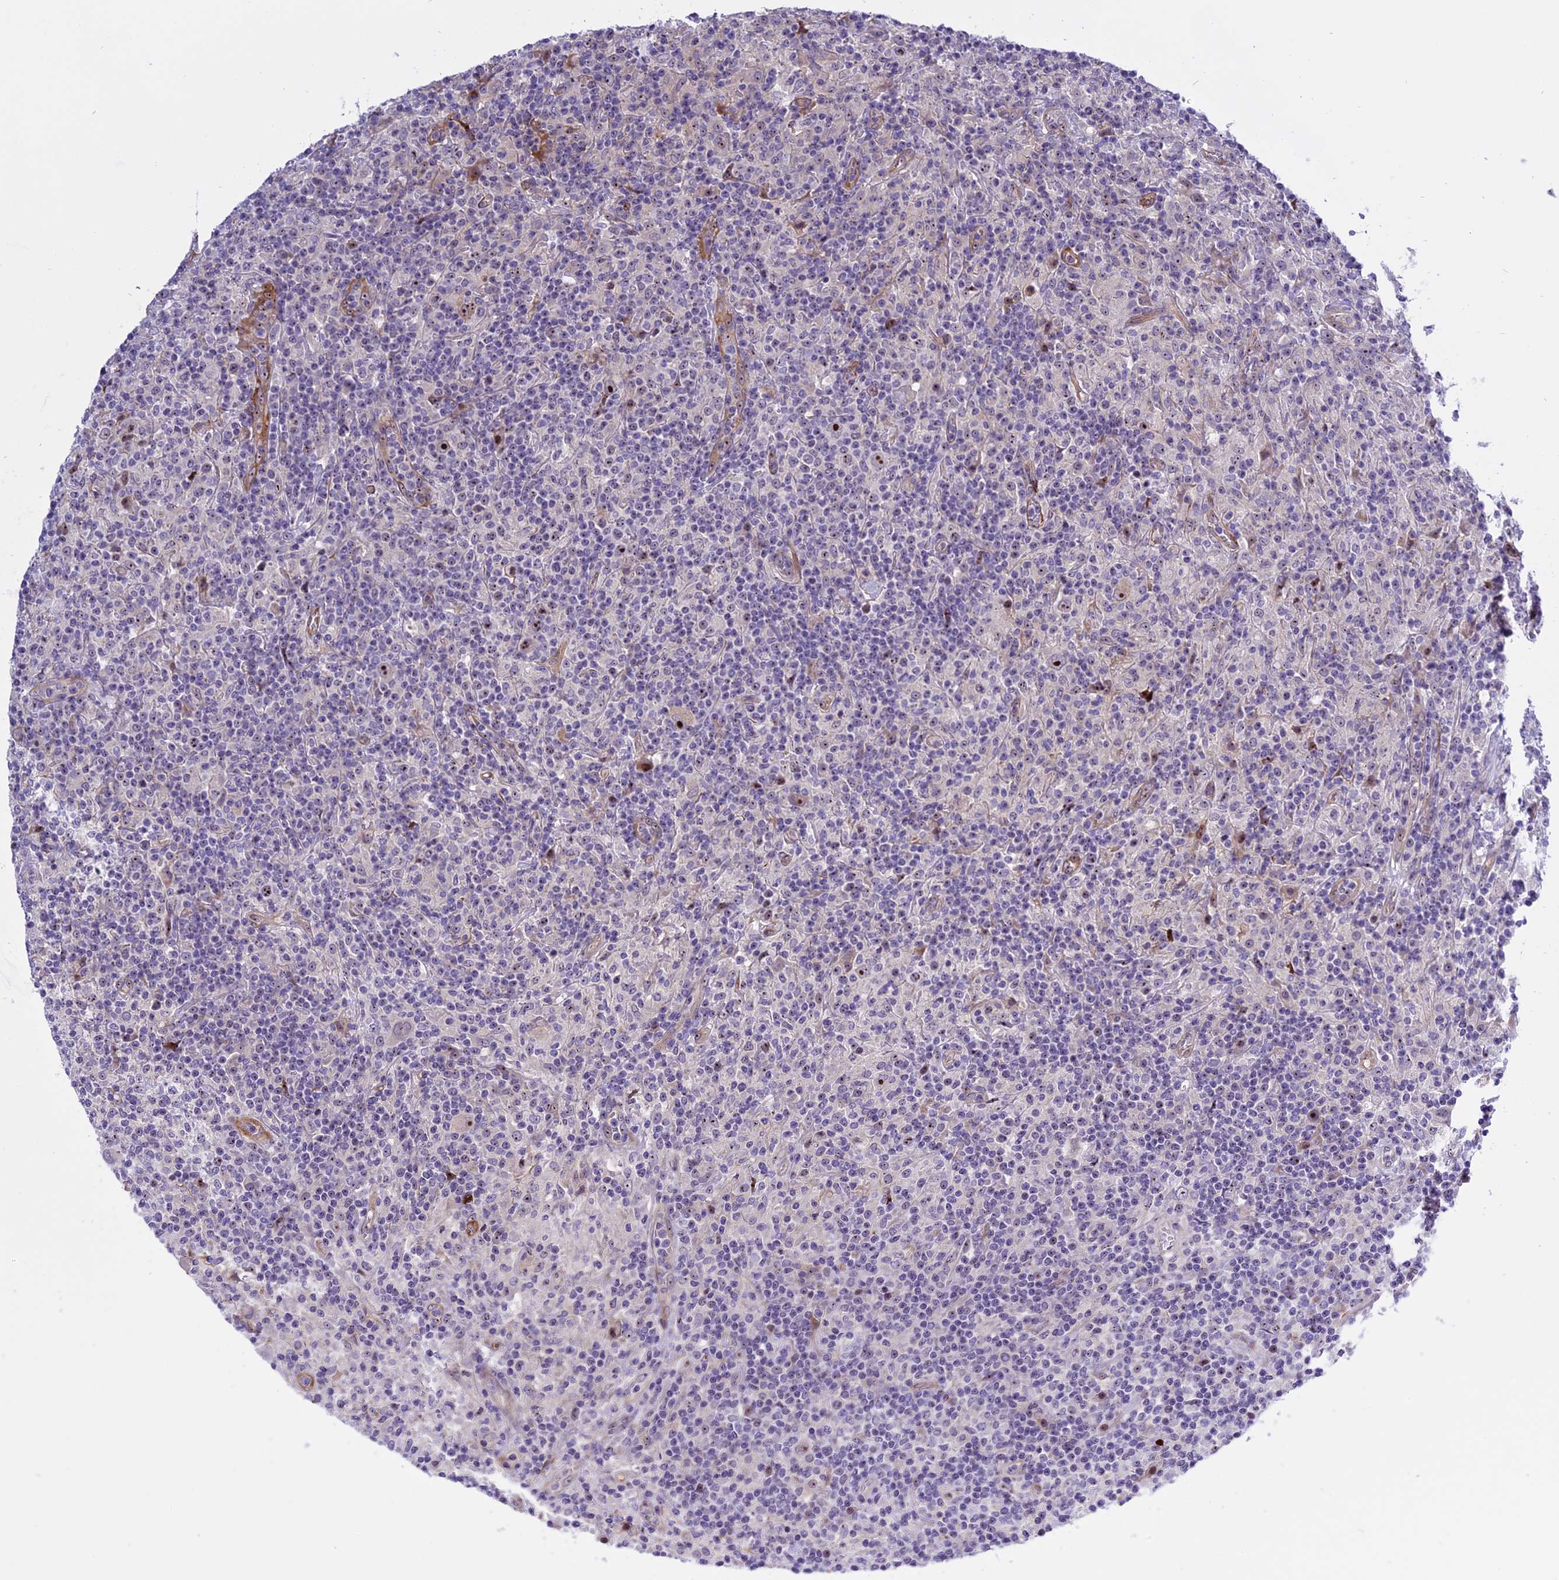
{"staining": {"intensity": "strong", "quantity": "25%-75%", "location": "nuclear"}, "tissue": "lymphoma", "cell_type": "Tumor cells", "image_type": "cancer", "snomed": [{"axis": "morphology", "description": "Hodgkin's disease, NOS"}, {"axis": "topography", "description": "Lymph node"}], "caption": "Strong nuclear positivity for a protein is present in approximately 25%-75% of tumor cells of lymphoma using immunohistochemistry.", "gene": "TBL3", "patient": {"sex": "male", "age": 70}}